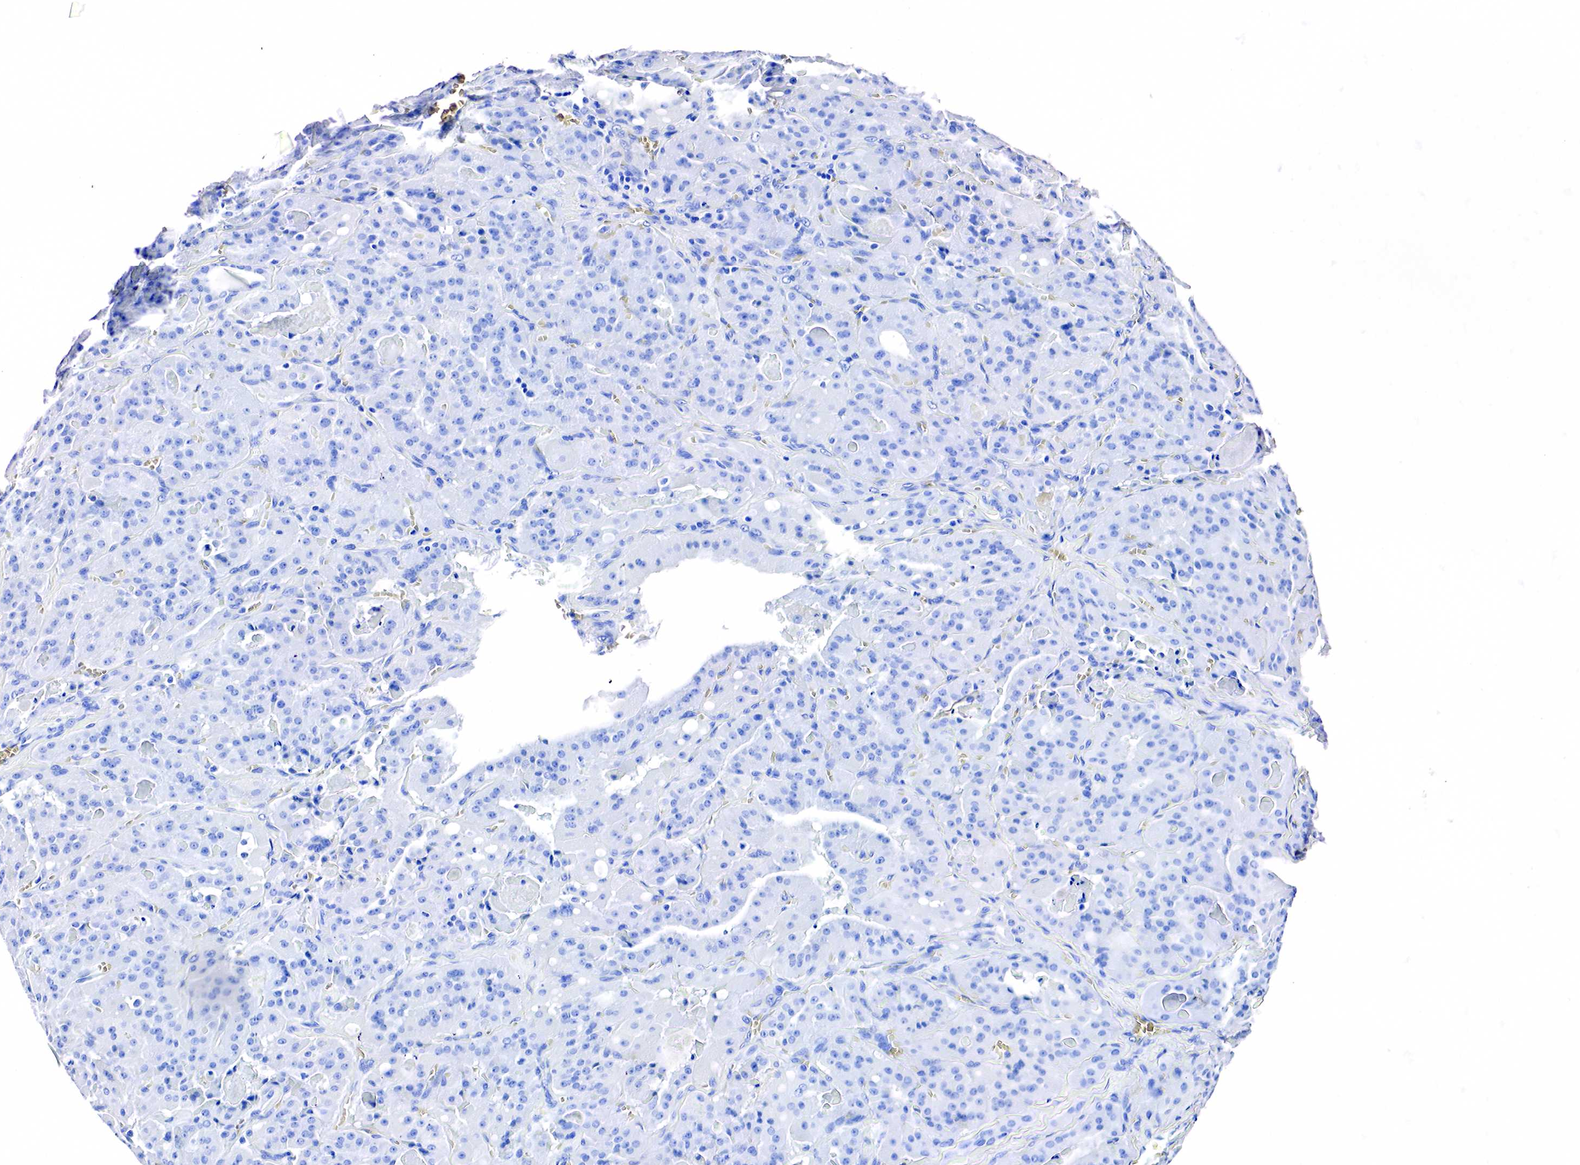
{"staining": {"intensity": "negative", "quantity": "none", "location": "none"}, "tissue": "thyroid cancer", "cell_type": "Tumor cells", "image_type": "cancer", "snomed": [{"axis": "morphology", "description": "Carcinoma, NOS"}, {"axis": "topography", "description": "Thyroid gland"}], "caption": "Tumor cells show no significant staining in carcinoma (thyroid).", "gene": "ACP3", "patient": {"sex": "male", "age": 76}}